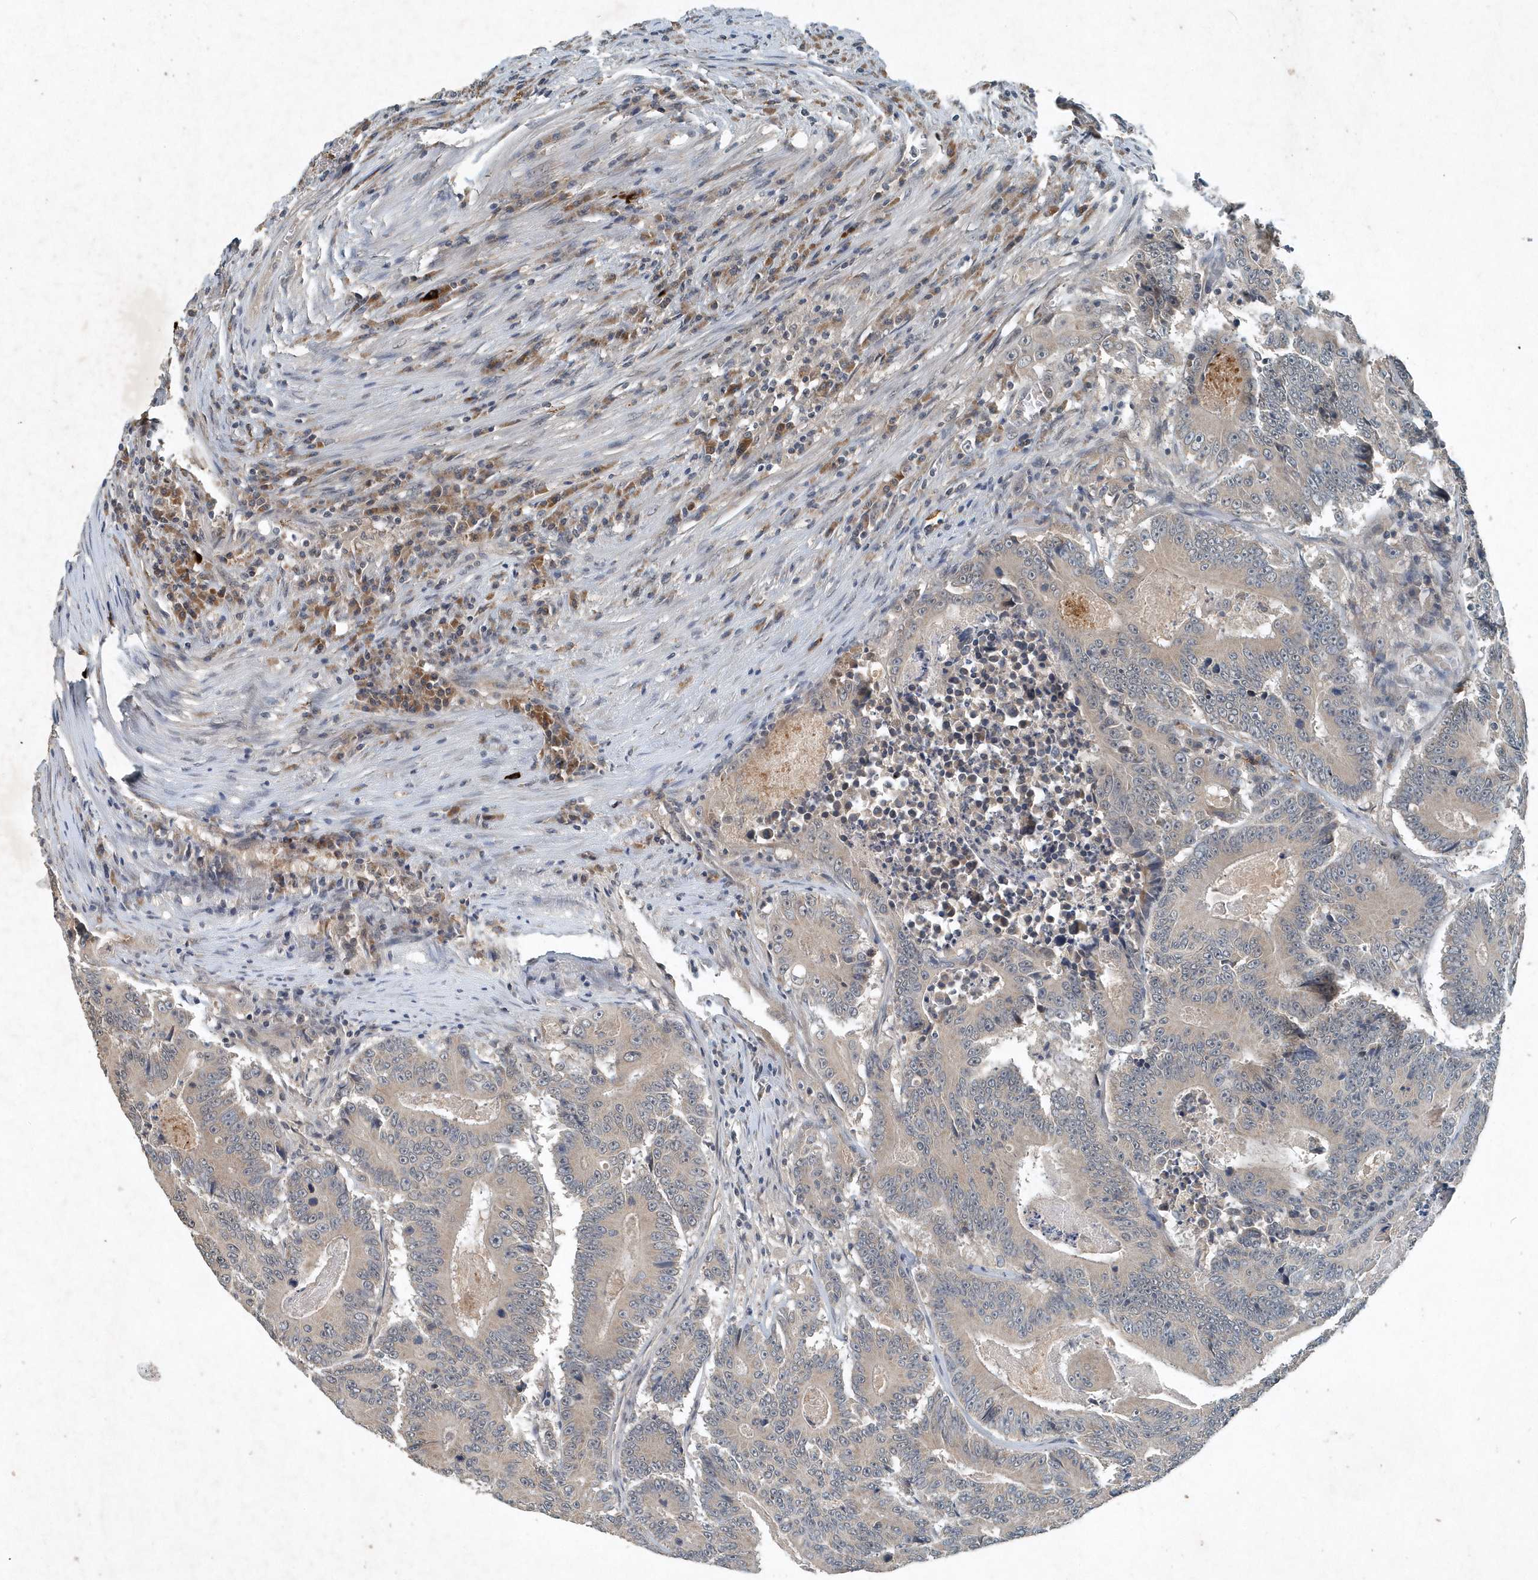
{"staining": {"intensity": "negative", "quantity": "none", "location": "none"}, "tissue": "colorectal cancer", "cell_type": "Tumor cells", "image_type": "cancer", "snomed": [{"axis": "morphology", "description": "Adenocarcinoma, NOS"}, {"axis": "topography", "description": "Colon"}], "caption": "High magnification brightfield microscopy of colorectal adenocarcinoma stained with DAB (3,3'-diaminobenzidine) (brown) and counterstained with hematoxylin (blue): tumor cells show no significant positivity.", "gene": "SCFD2", "patient": {"sex": "male", "age": 83}}